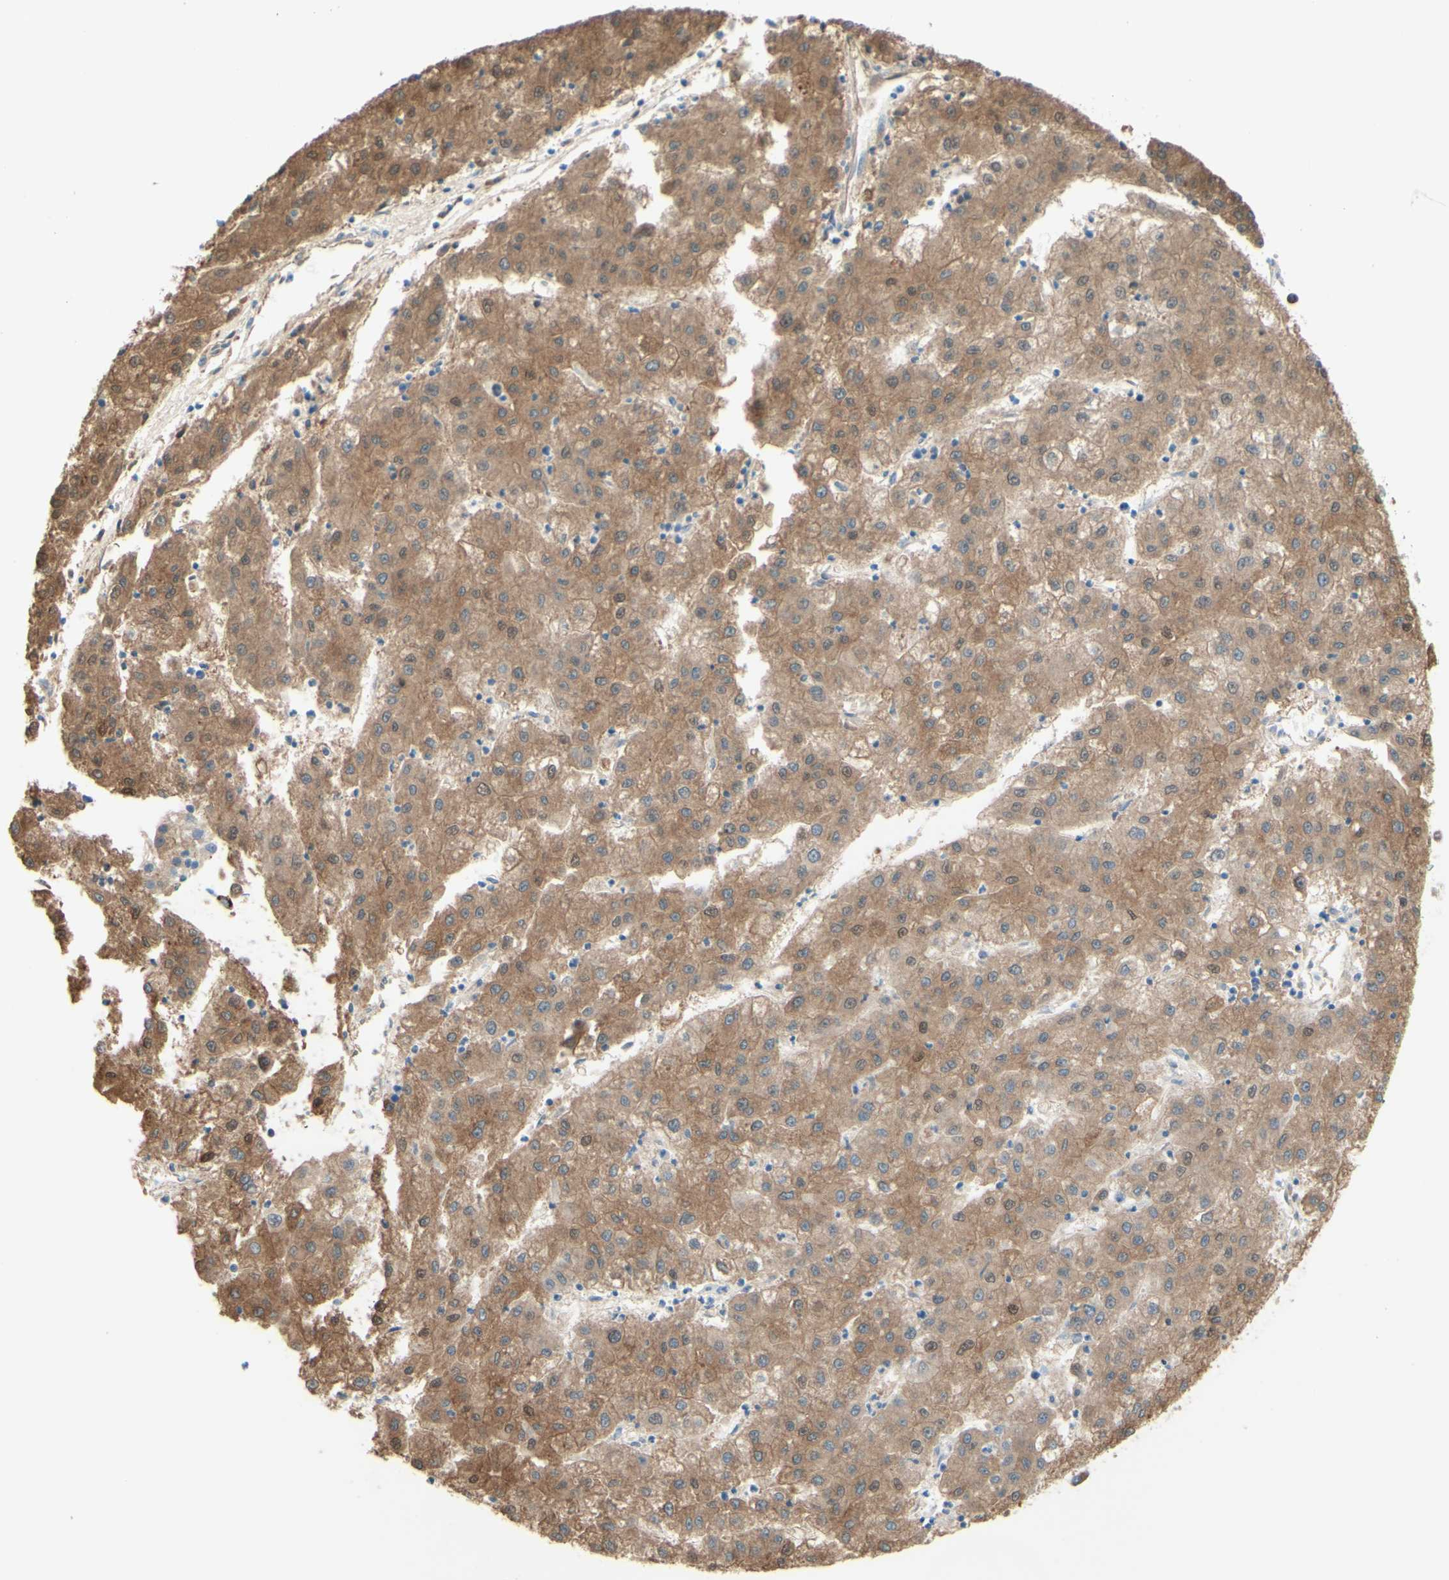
{"staining": {"intensity": "moderate", "quantity": ">75%", "location": "cytoplasmic/membranous"}, "tissue": "liver cancer", "cell_type": "Tumor cells", "image_type": "cancer", "snomed": [{"axis": "morphology", "description": "Carcinoma, Hepatocellular, NOS"}, {"axis": "topography", "description": "Liver"}], "caption": "Brown immunohistochemical staining in human liver hepatocellular carcinoma reveals moderate cytoplasmic/membranous expression in approximately >75% of tumor cells.", "gene": "MTM1", "patient": {"sex": "male", "age": 72}}